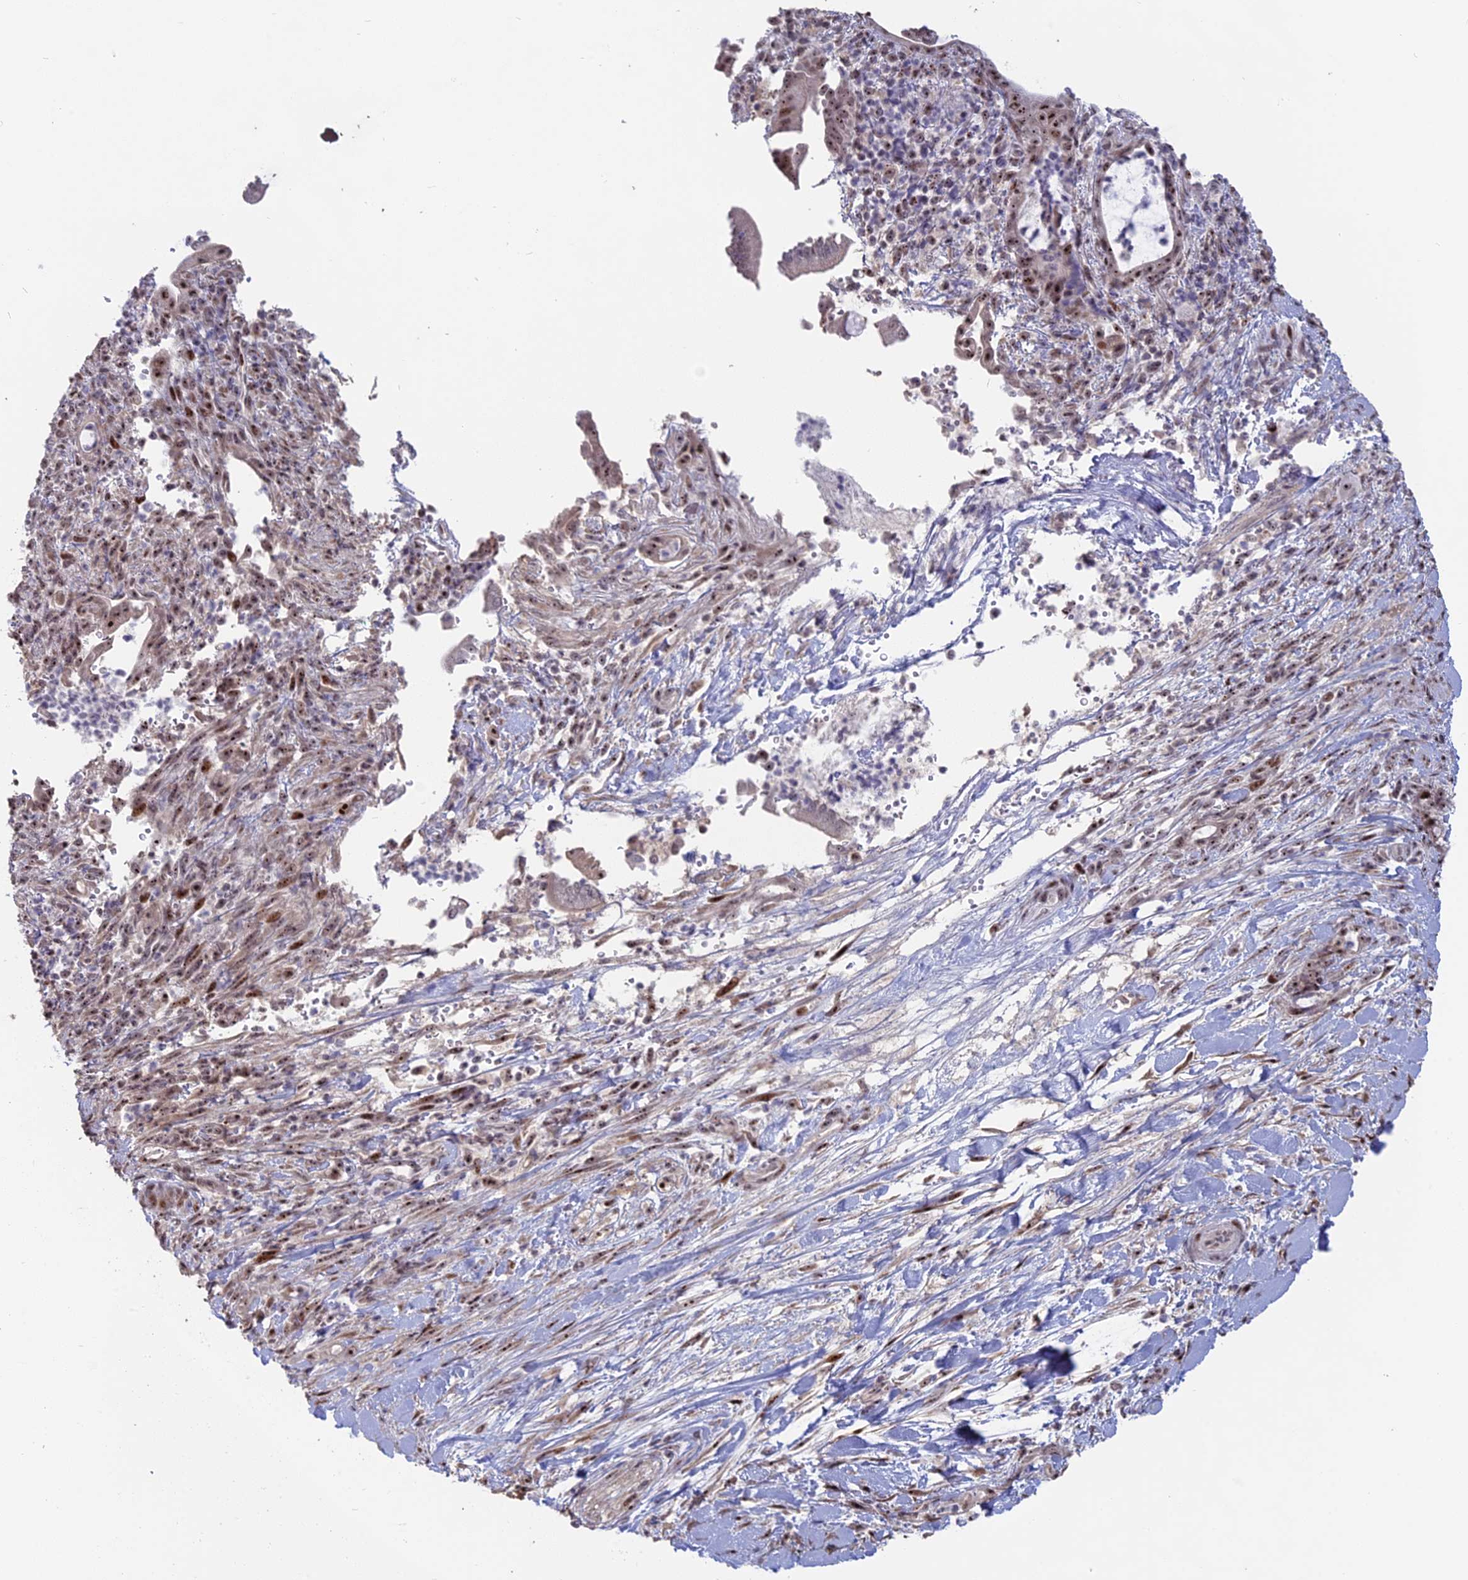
{"staining": {"intensity": "moderate", "quantity": ">75%", "location": "nuclear"}, "tissue": "pancreatic cancer", "cell_type": "Tumor cells", "image_type": "cancer", "snomed": [{"axis": "morphology", "description": "Normal tissue, NOS"}, {"axis": "morphology", "description": "Adenocarcinoma, NOS"}, {"axis": "topography", "description": "Pancreas"}], "caption": "A high-resolution micrograph shows immunohistochemistry (IHC) staining of pancreatic cancer (adenocarcinoma), which reveals moderate nuclear expression in about >75% of tumor cells.", "gene": "FAM131A", "patient": {"sex": "female", "age": 55}}